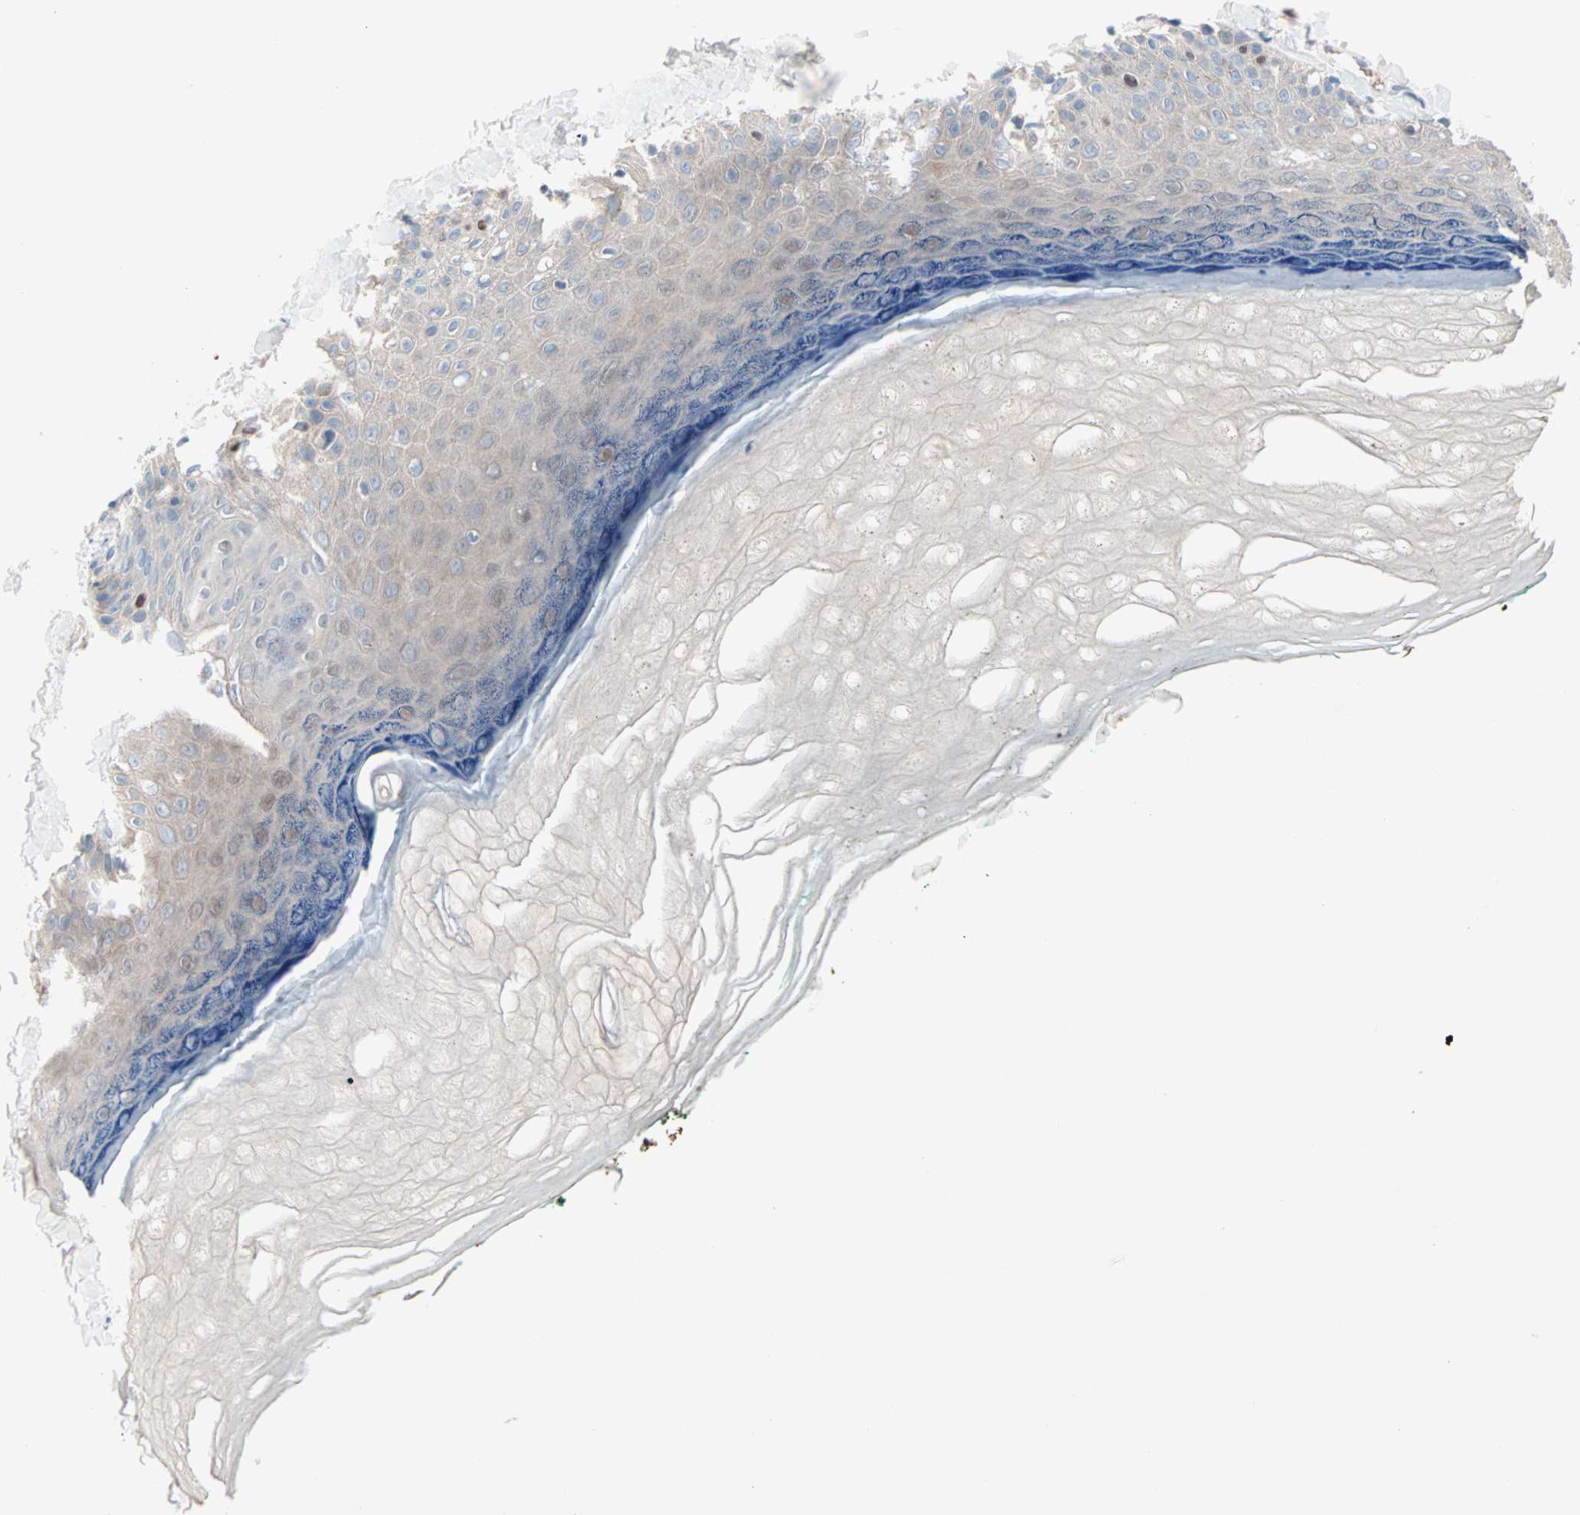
{"staining": {"intensity": "negative", "quantity": "none", "location": "none"}, "tissue": "skin", "cell_type": "Fibroblasts", "image_type": "normal", "snomed": [{"axis": "morphology", "description": "Normal tissue, NOS"}, {"axis": "topography", "description": "Skin"}], "caption": "The immunohistochemistry micrograph has no significant staining in fibroblasts of skin. (DAB IHC with hematoxylin counter stain).", "gene": "CCNE2", "patient": {"sex": "male", "age": 26}}